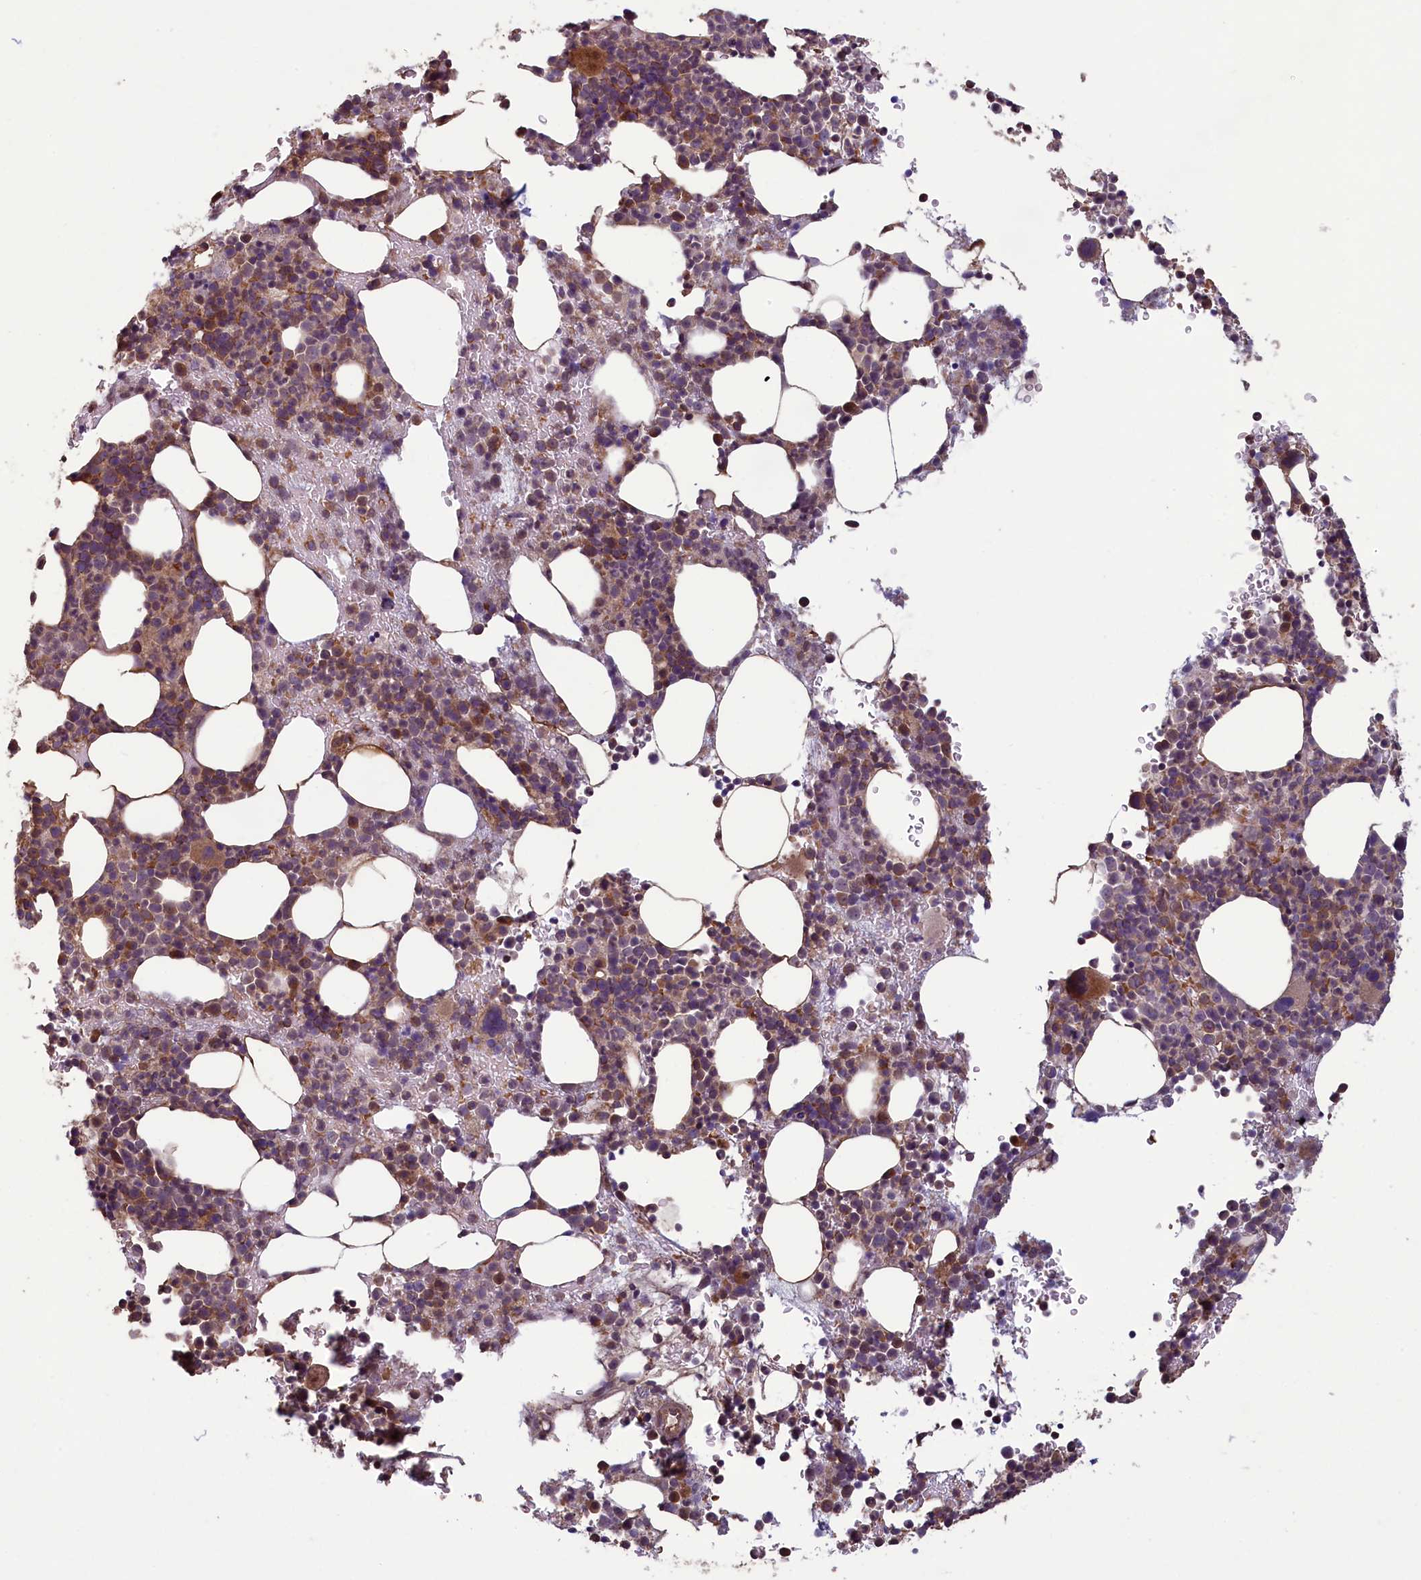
{"staining": {"intensity": "moderate", "quantity": "25%-75%", "location": "cytoplasmic/membranous"}, "tissue": "bone marrow", "cell_type": "Hematopoietic cells", "image_type": "normal", "snomed": [{"axis": "morphology", "description": "Normal tissue, NOS"}, {"axis": "topography", "description": "Bone marrow"}], "caption": "Approximately 25%-75% of hematopoietic cells in unremarkable human bone marrow demonstrate moderate cytoplasmic/membranous protein staining as visualized by brown immunohistochemical staining.", "gene": "CIAO2B", "patient": {"sex": "female", "age": 82}}